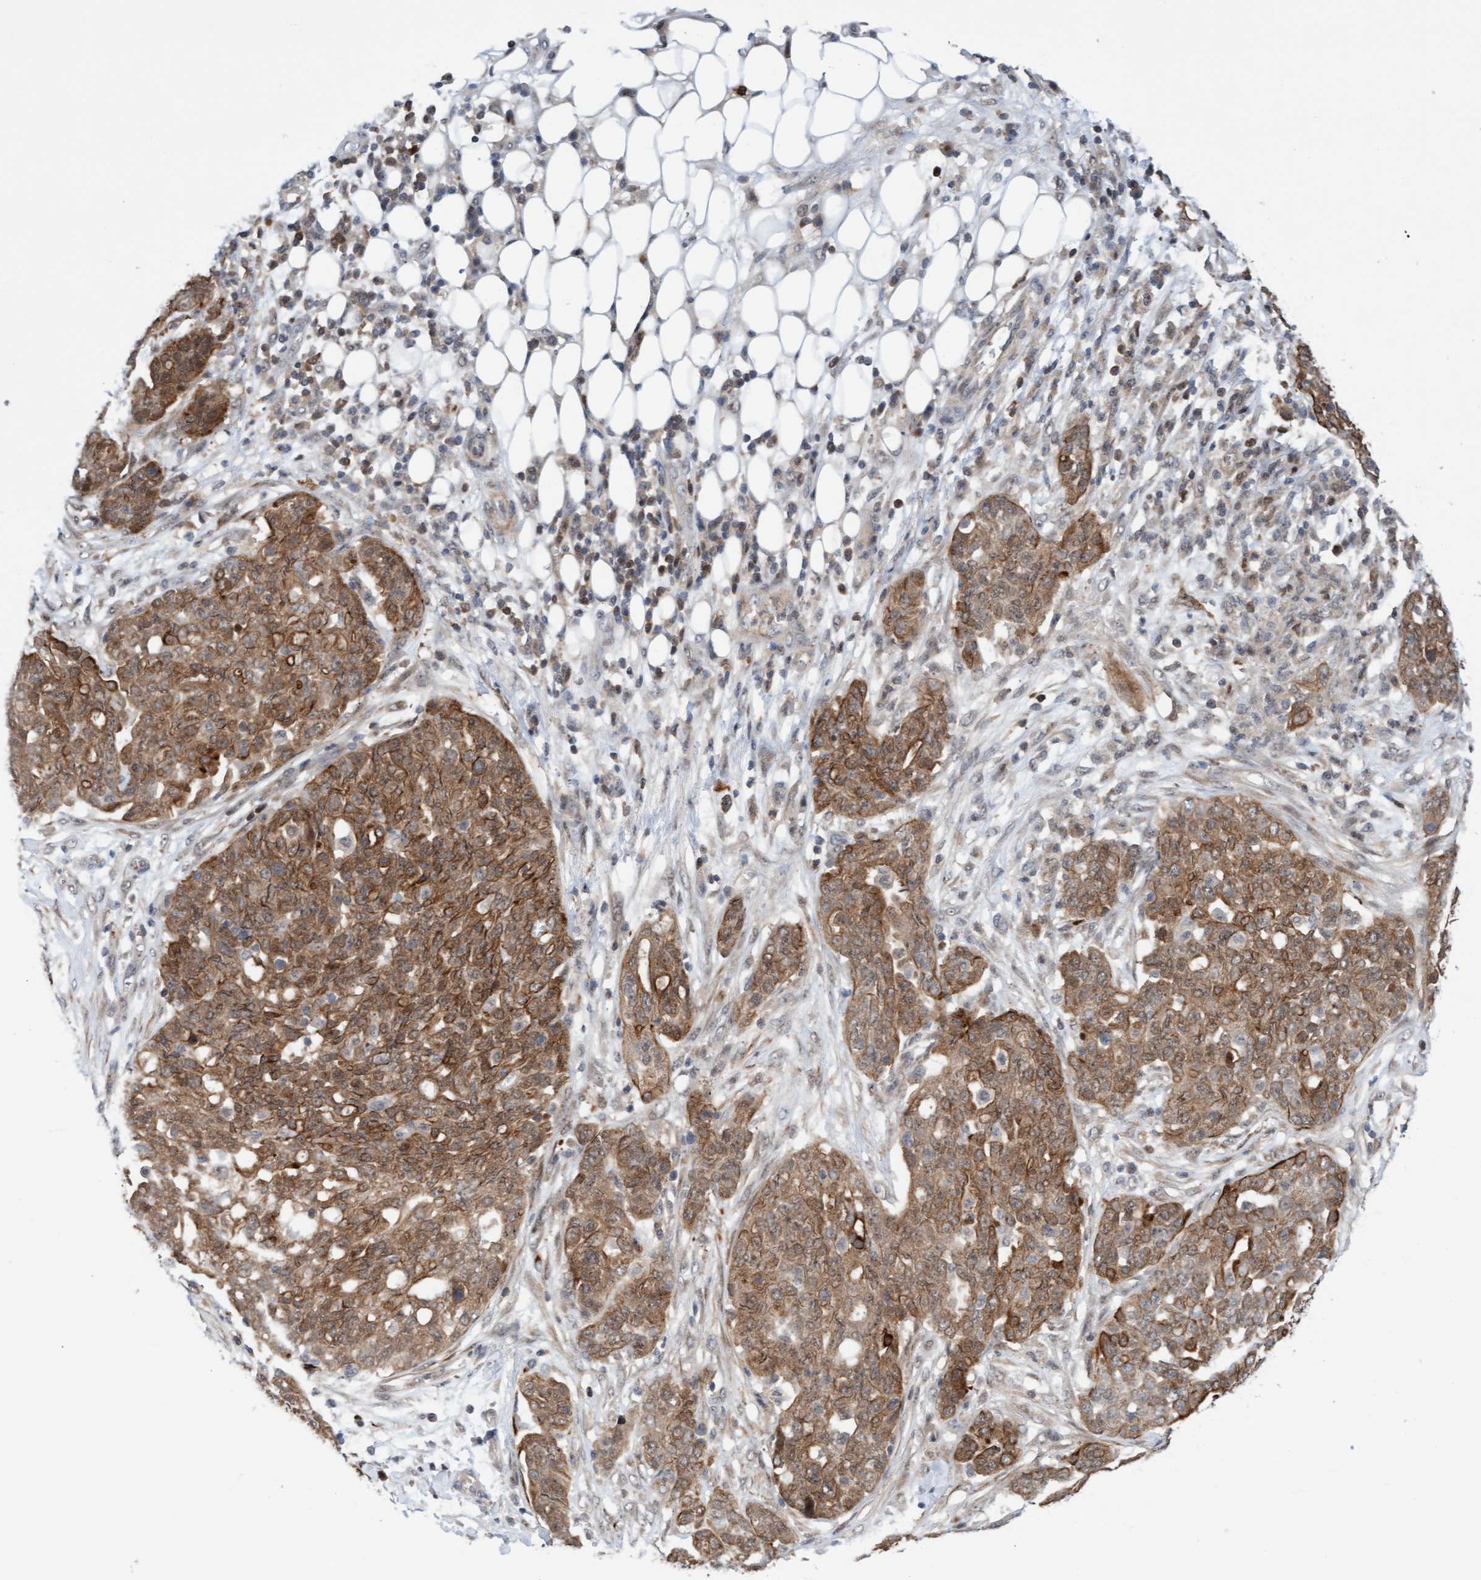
{"staining": {"intensity": "moderate", "quantity": ">75%", "location": "cytoplasmic/membranous"}, "tissue": "ovarian cancer", "cell_type": "Tumor cells", "image_type": "cancer", "snomed": [{"axis": "morphology", "description": "Cystadenocarcinoma, serous, NOS"}, {"axis": "topography", "description": "Soft tissue"}, {"axis": "topography", "description": "Ovary"}], "caption": "Immunohistochemistry staining of serous cystadenocarcinoma (ovarian), which shows medium levels of moderate cytoplasmic/membranous staining in approximately >75% of tumor cells indicating moderate cytoplasmic/membranous protein staining. The staining was performed using DAB (brown) for protein detection and nuclei were counterstained in hematoxylin (blue).", "gene": "RAP1GAP2", "patient": {"sex": "female", "age": 57}}